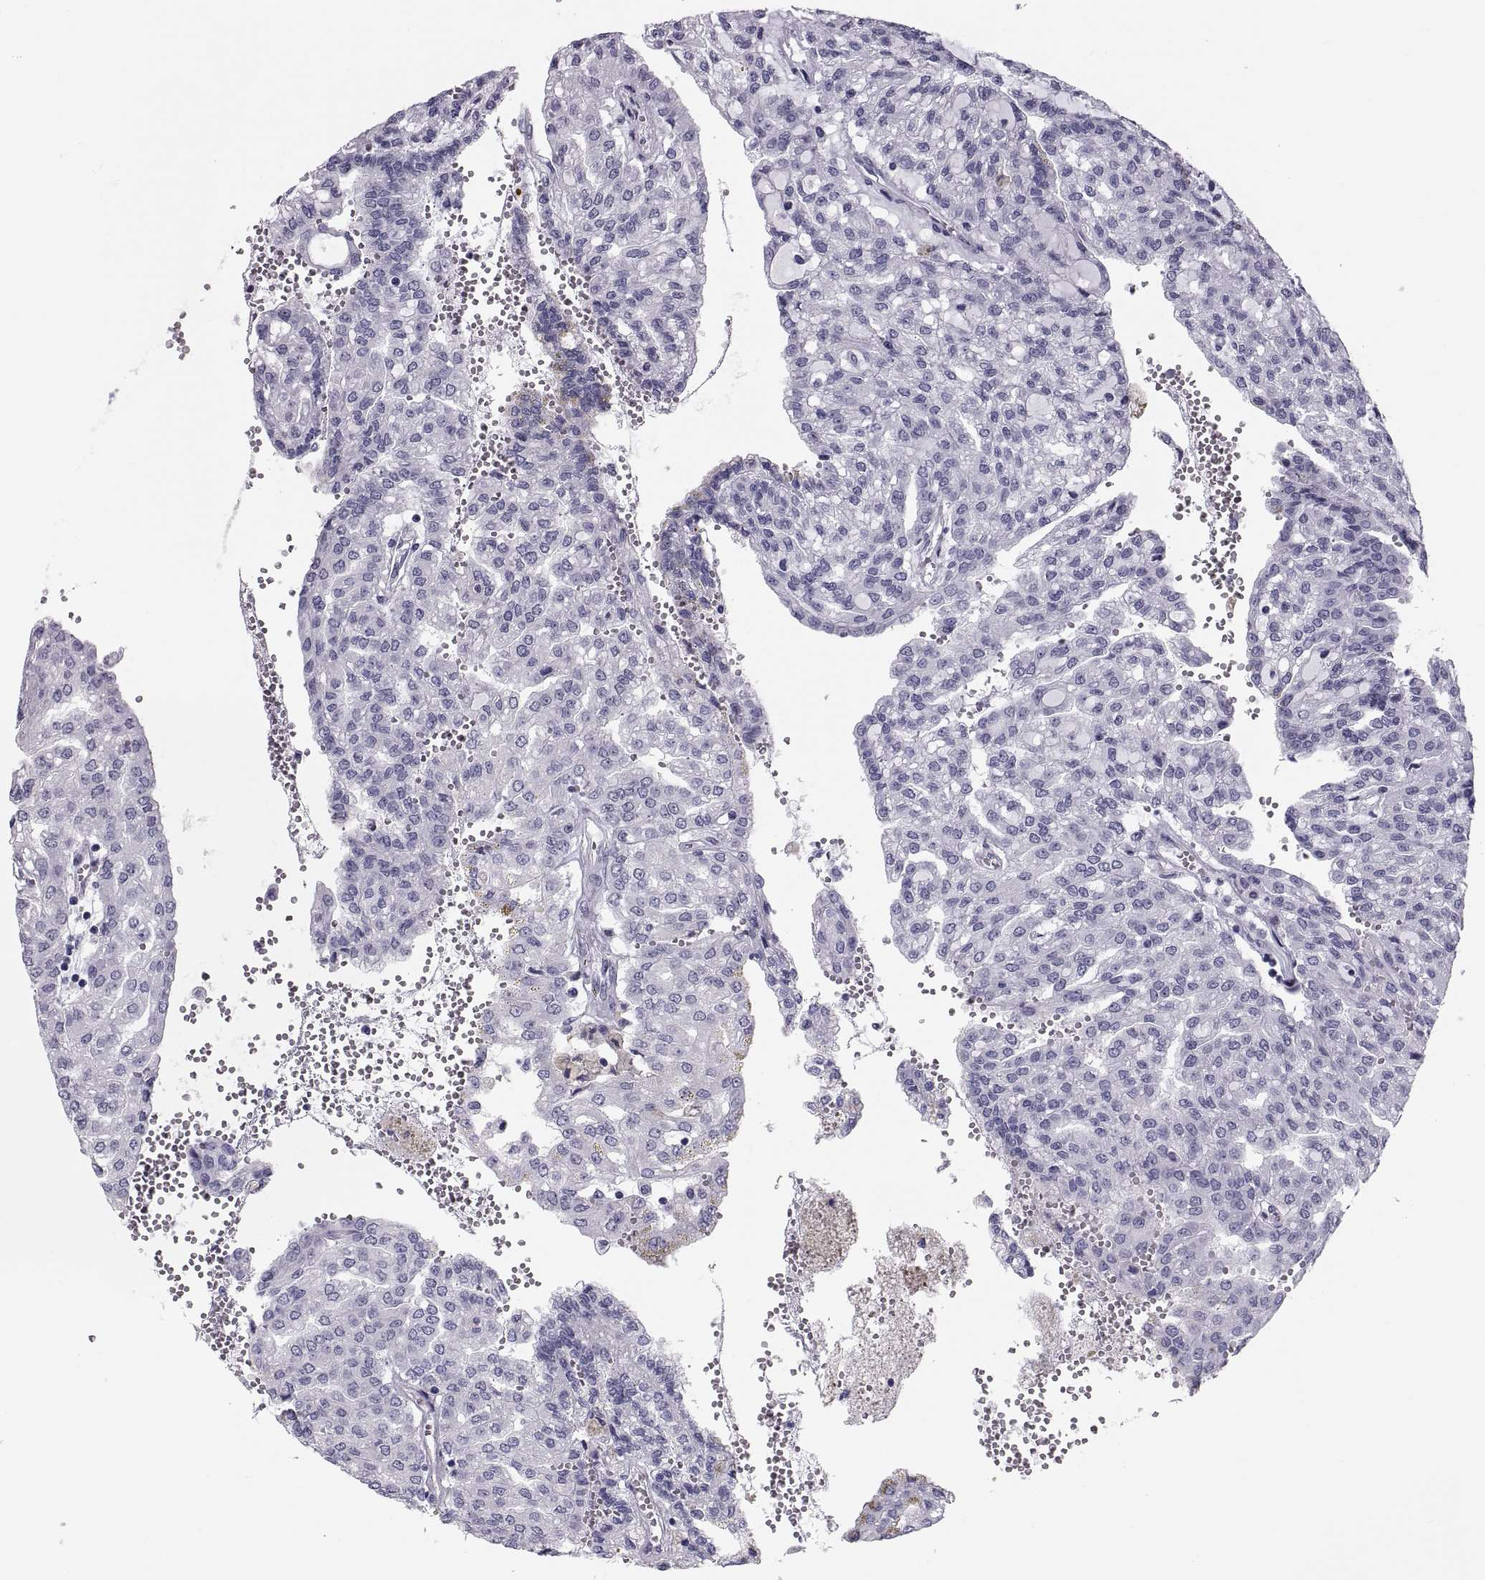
{"staining": {"intensity": "negative", "quantity": "none", "location": "none"}, "tissue": "renal cancer", "cell_type": "Tumor cells", "image_type": "cancer", "snomed": [{"axis": "morphology", "description": "Adenocarcinoma, NOS"}, {"axis": "topography", "description": "Kidney"}], "caption": "Photomicrograph shows no significant protein expression in tumor cells of renal cancer.", "gene": "CRISP1", "patient": {"sex": "male", "age": 63}}